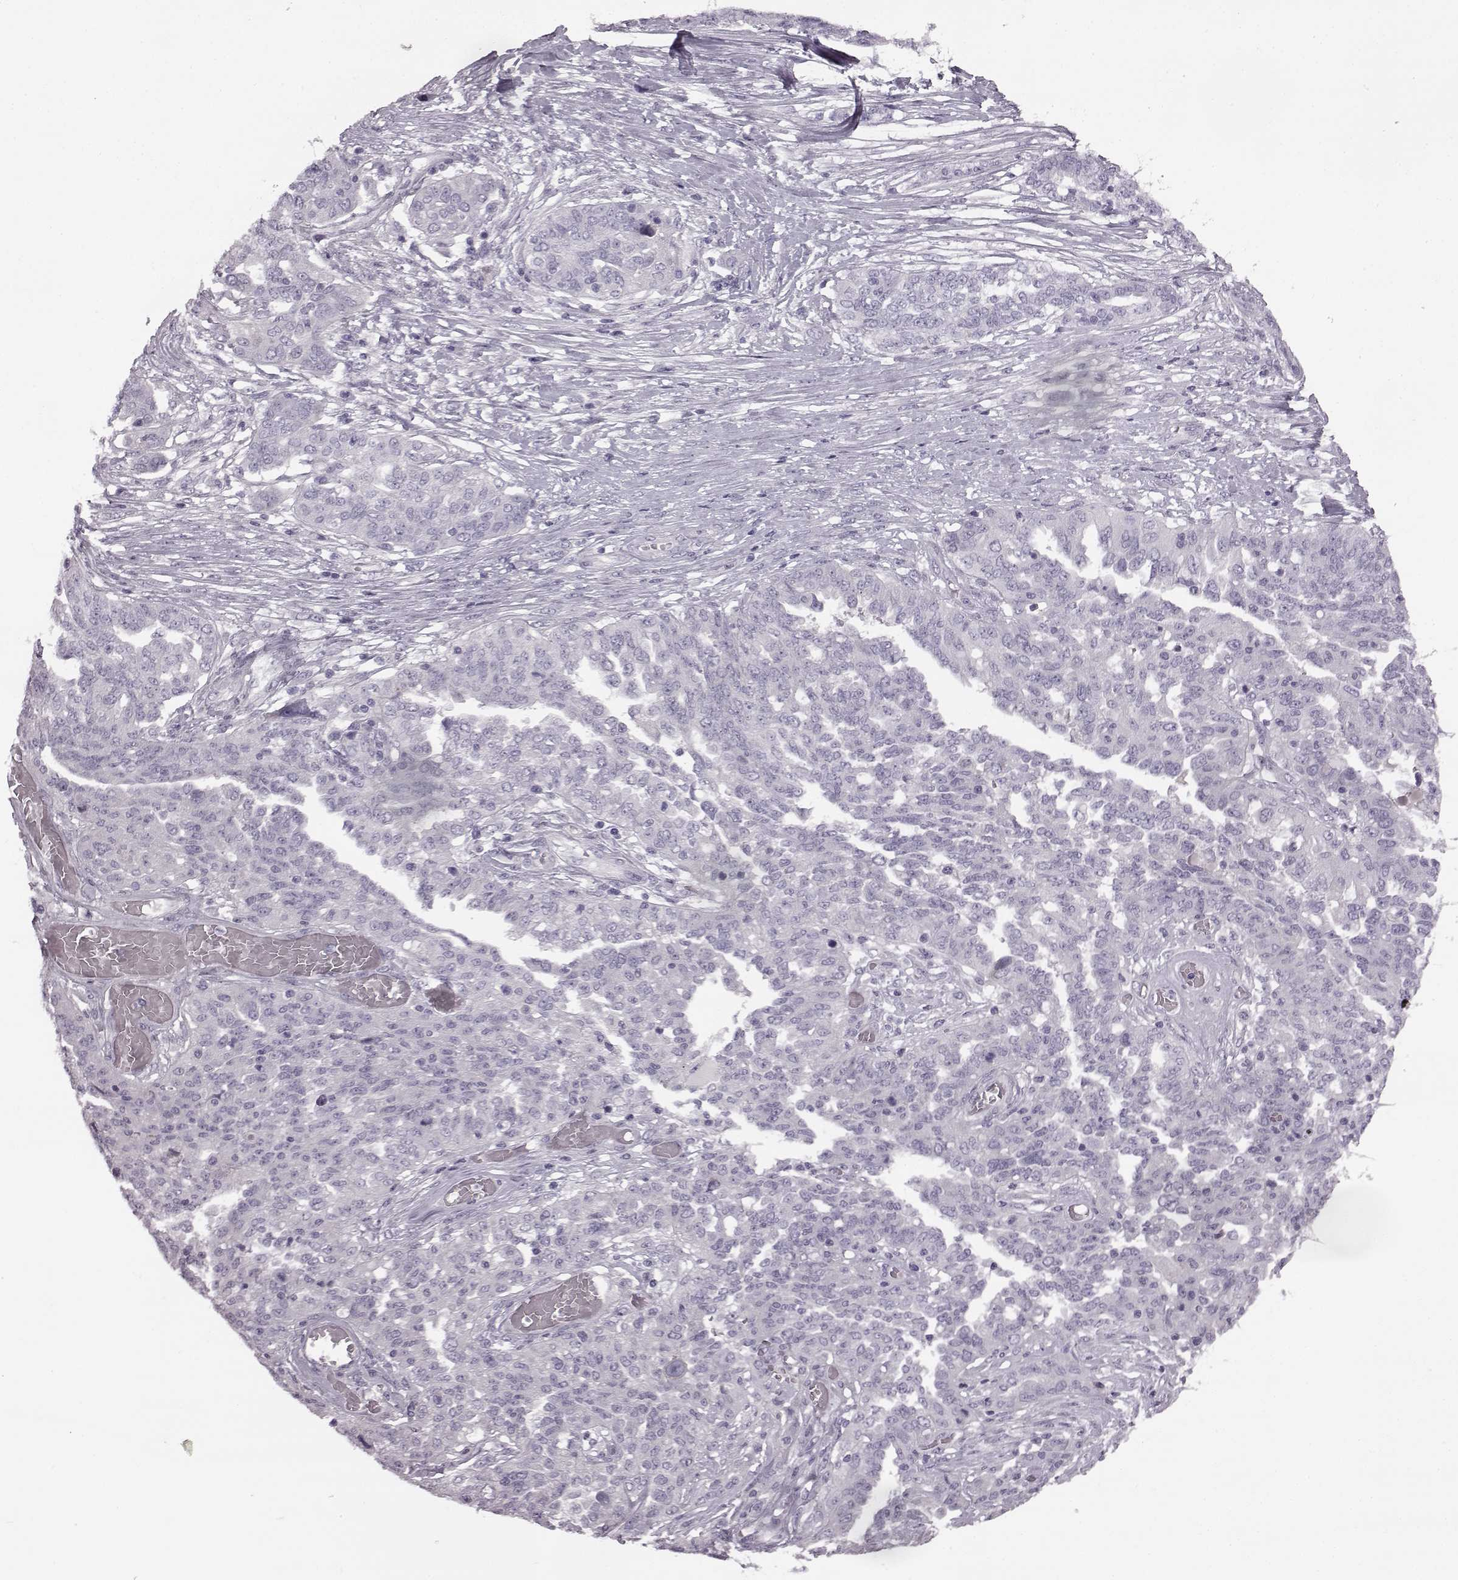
{"staining": {"intensity": "negative", "quantity": "none", "location": "none"}, "tissue": "ovarian cancer", "cell_type": "Tumor cells", "image_type": "cancer", "snomed": [{"axis": "morphology", "description": "Cystadenocarcinoma, serous, NOS"}, {"axis": "topography", "description": "Ovary"}], "caption": "DAB (3,3'-diaminobenzidine) immunohistochemical staining of serous cystadenocarcinoma (ovarian) exhibits no significant positivity in tumor cells.", "gene": "ODAD4", "patient": {"sex": "female", "age": 67}}